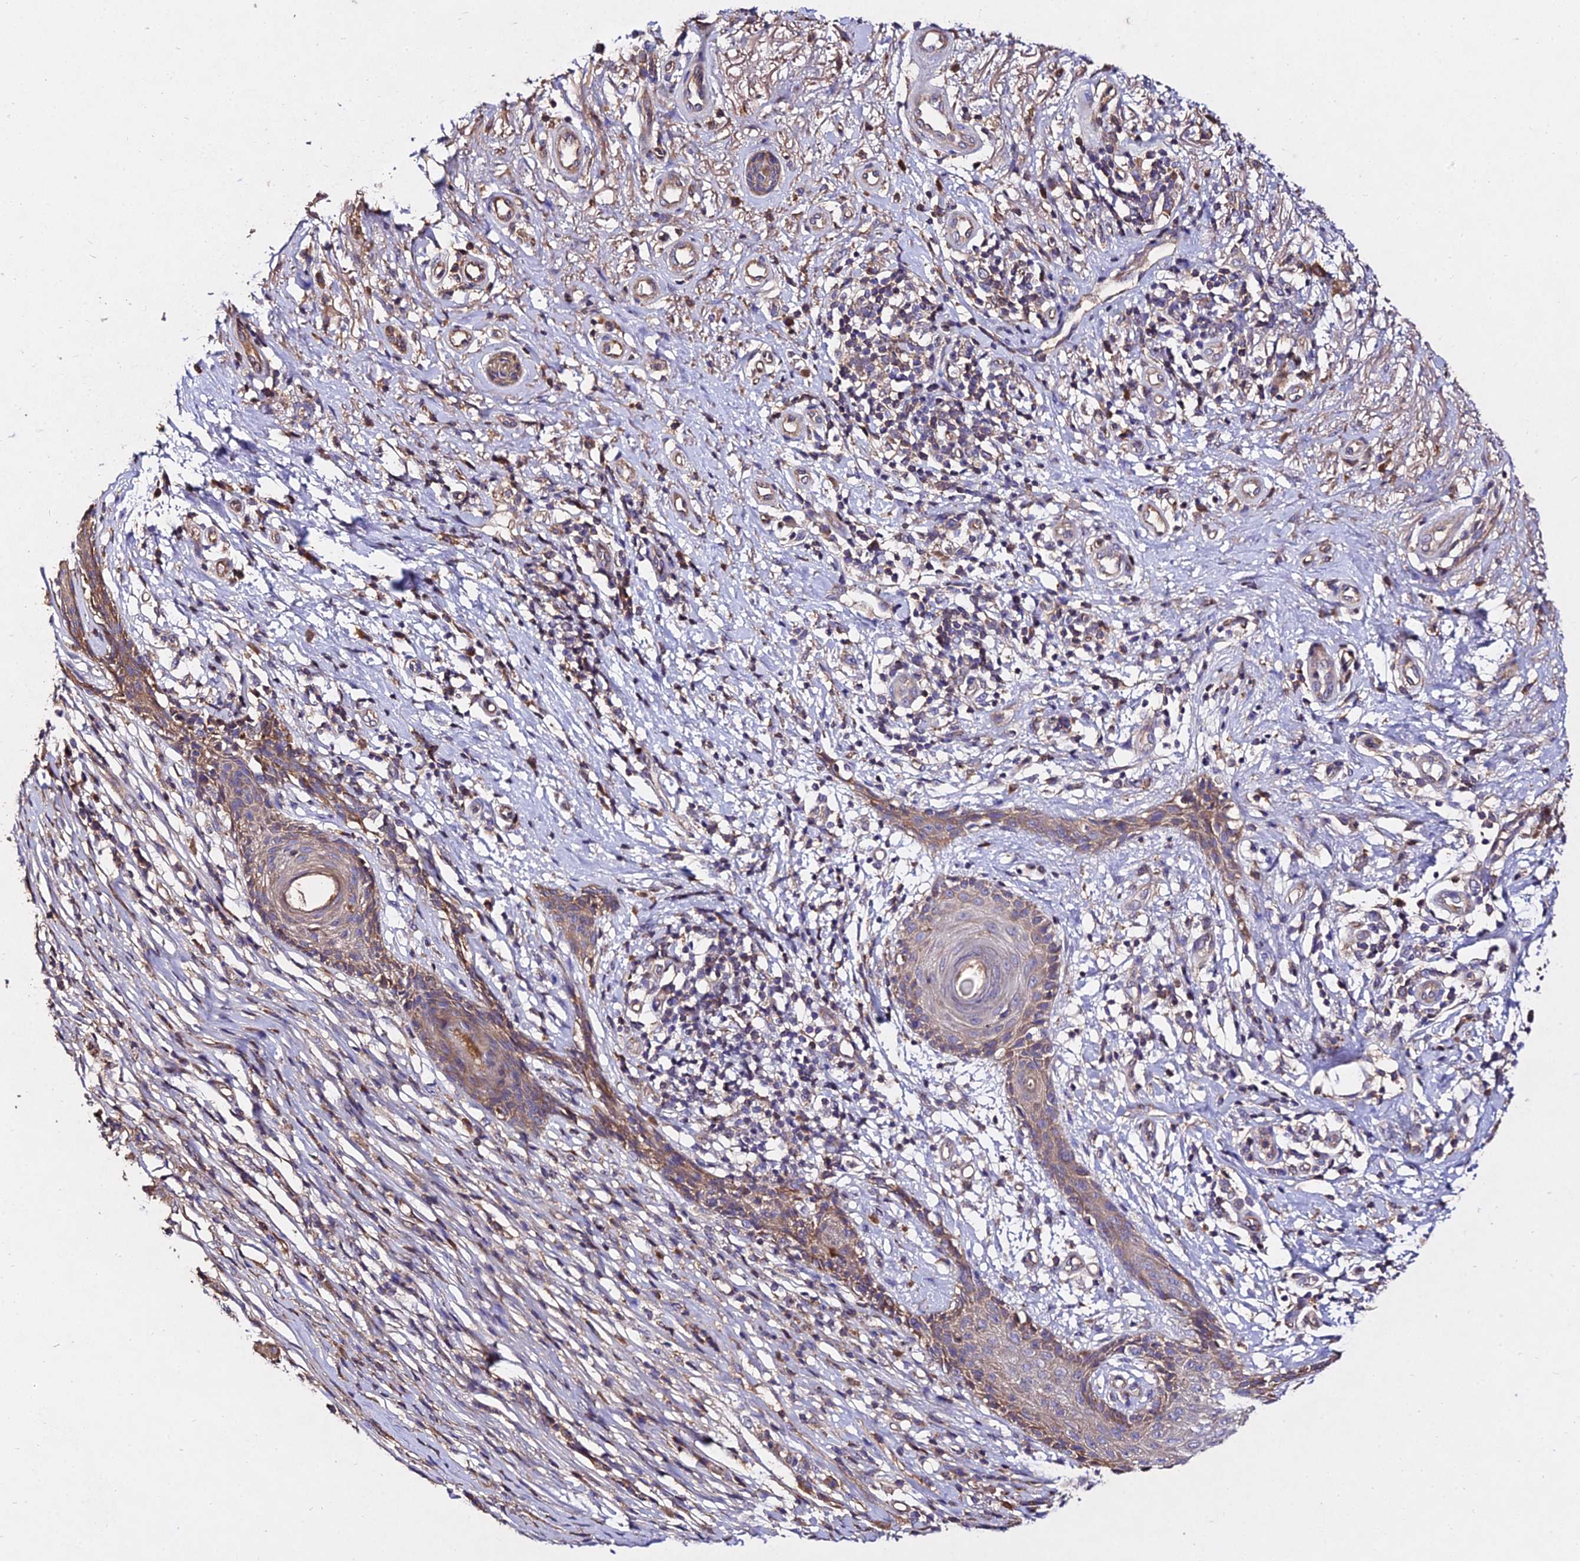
{"staining": {"intensity": "weak", "quantity": "25%-75%", "location": "cytoplasmic/membranous"}, "tissue": "skin cancer", "cell_type": "Tumor cells", "image_type": "cancer", "snomed": [{"axis": "morphology", "description": "Basal cell carcinoma"}, {"axis": "topography", "description": "Skin"}], "caption": "Immunohistochemical staining of human skin cancer (basal cell carcinoma) exhibits low levels of weak cytoplasmic/membranous expression in approximately 25%-75% of tumor cells.", "gene": "AP3M2", "patient": {"sex": "female", "age": 65}}